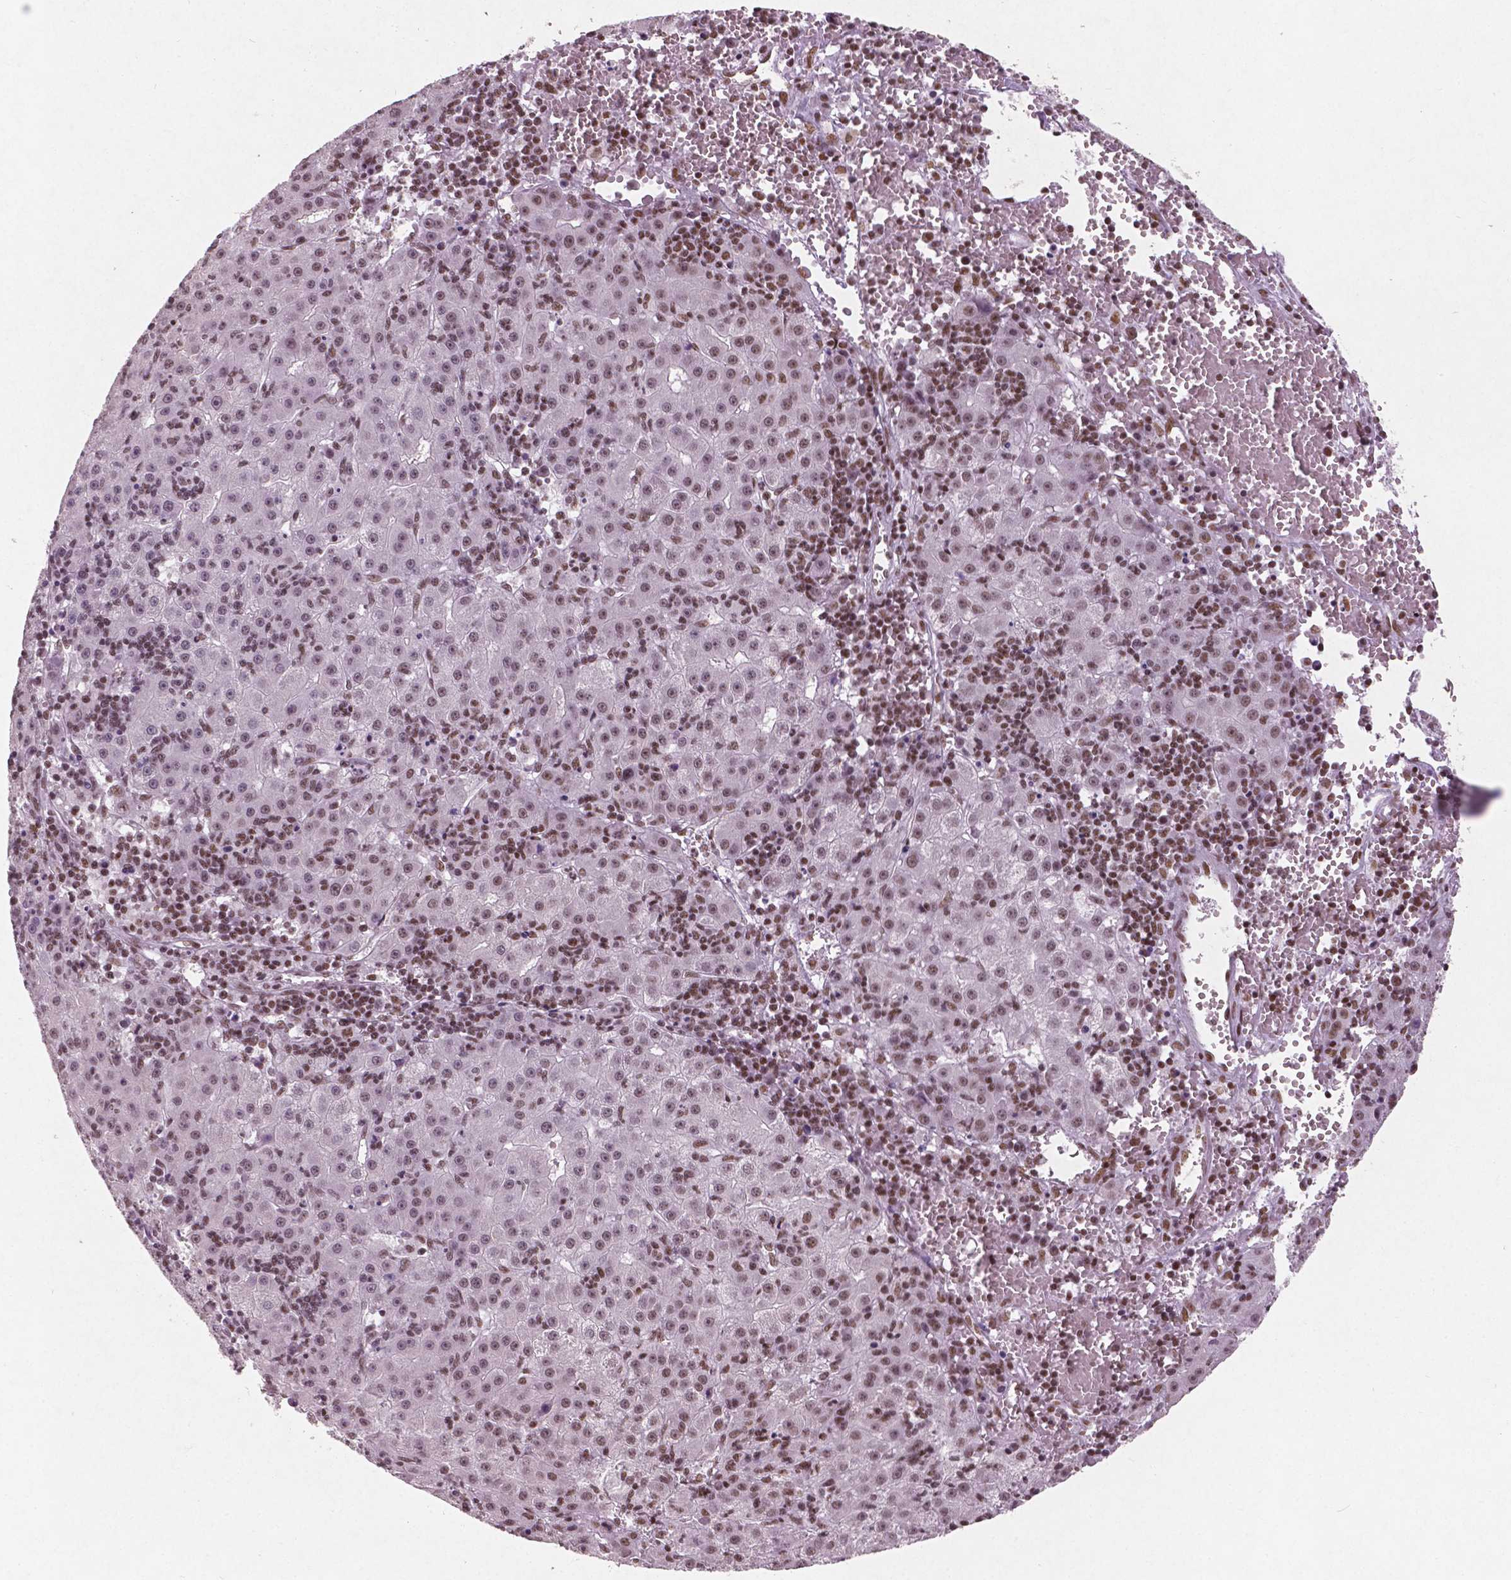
{"staining": {"intensity": "weak", "quantity": "25%-75%", "location": "nuclear"}, "tissue": "liver cancer", "cell_type": "Tumor cells", "image_type": "cancer", "snomed": [{"axis": "morphology", "description": "Carcinoma, Hepatocellular, NOS"}, {"axis": "topography", "description": "Liver"}], "caption": "Immunohistochemistry histopathology image of liver cancer stained for a protein (brown), which exhibits low levels of weak nuclear staining in approximately 25%-75% of tumor cells.", "gene": "BRD4", "patient": {"sex": "male", "age": 76}}